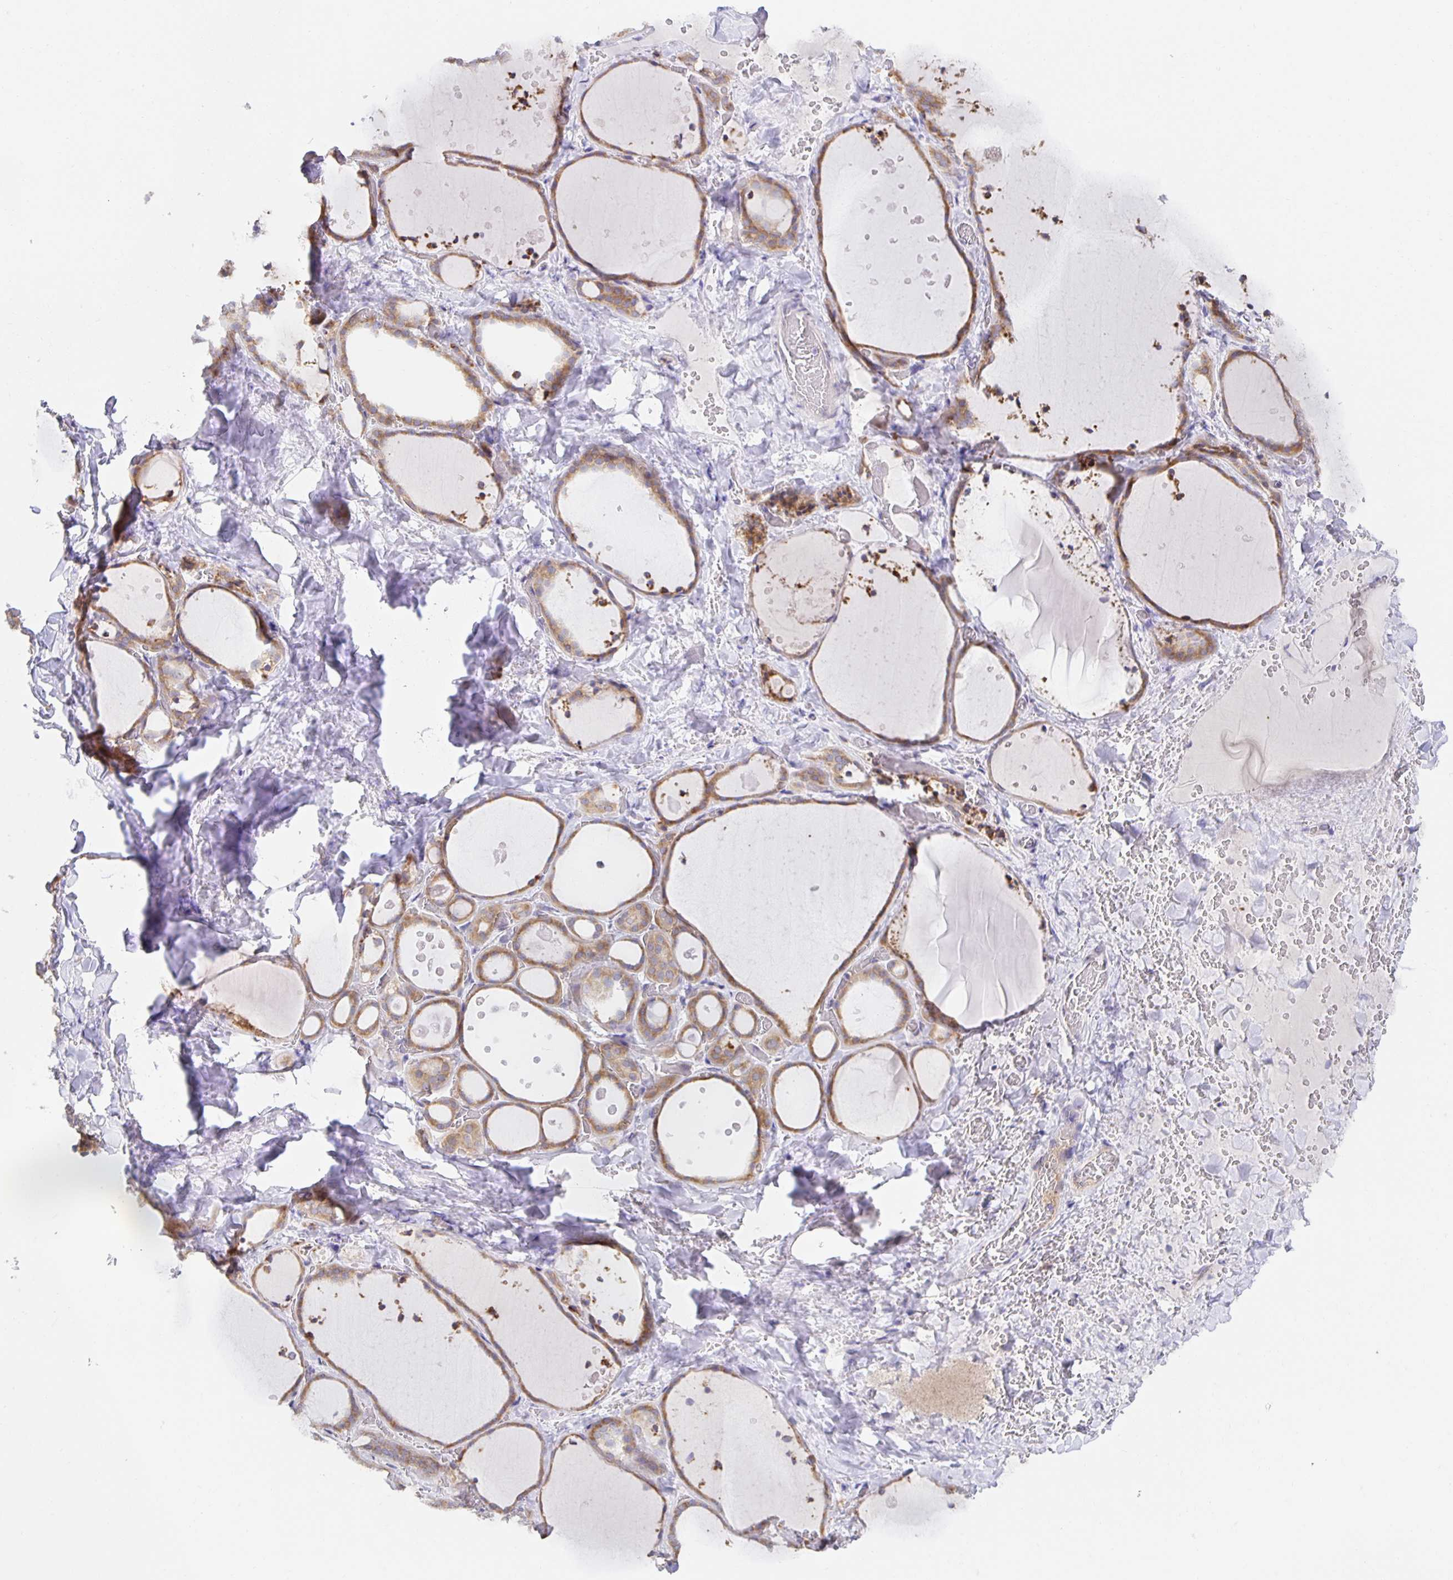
{"staining": {"intensity": "moderate", "quantity": ">75%", "location": "cytoplasmic/membranous"}, "tissue": "thyroid gland", "cell_type": "Glandular cells", "image_type": "normal", "snomed": [{"axis": "morphology", "description": "Normal tissue, NOS"}, {"axis": "topography", "description": "Thyroid gland"}], "caption": "Brown immunohistochemical staining in normal thyroid gland reveals moderate cytoplasmic/membranous staining in about >75% of glandular cells.", "gene": "BAD", "patient": {"sex": "female", "age": 36}}